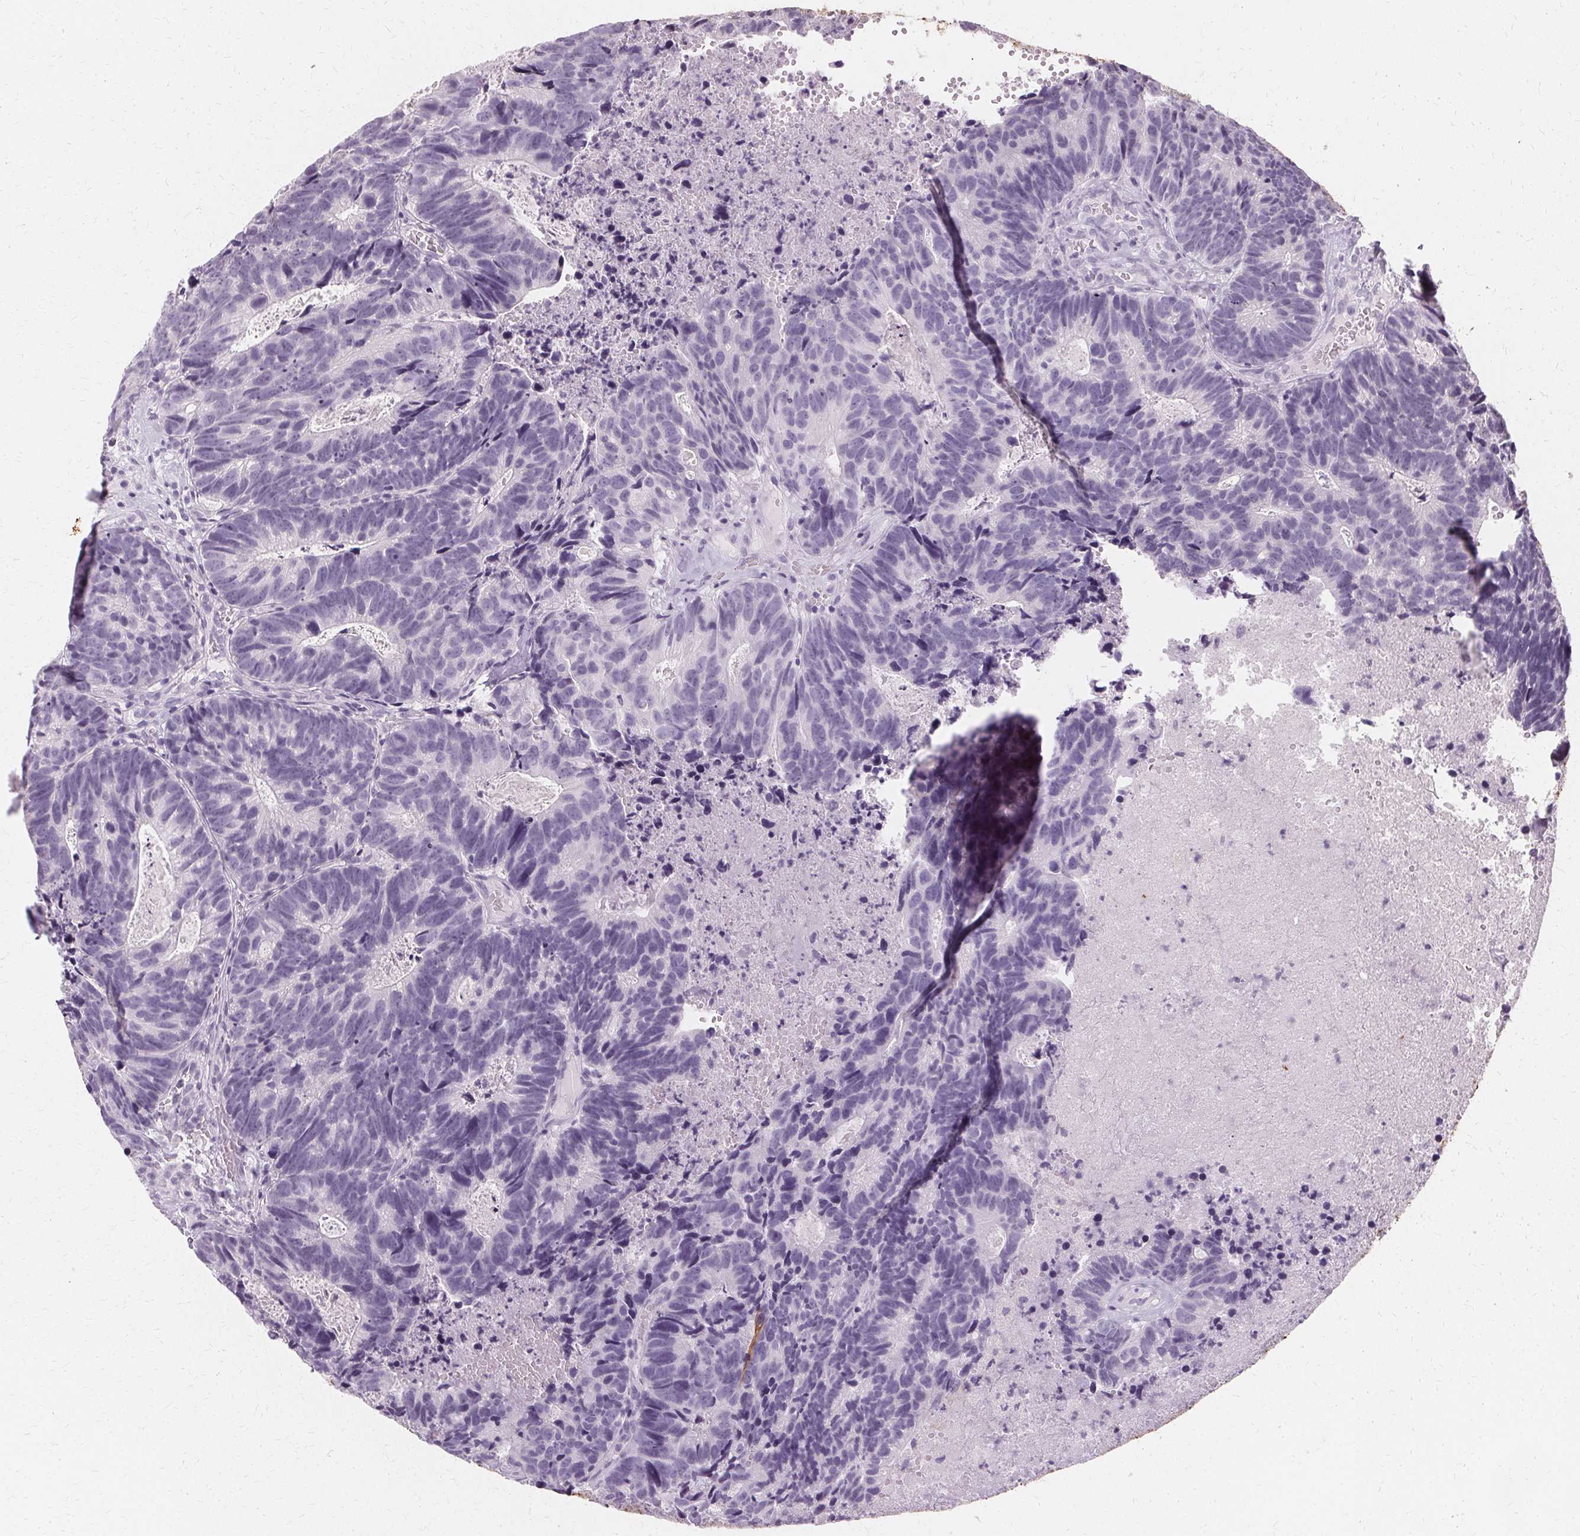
{"staining": {"intensity": "negative", "quantity": "none", "location": "none"}, "tissue": "head and neck cancer", "cell_type": "Tumor cells", "image_type": "cancer", "snomed": [{"axis": "morphology", "description": "Adenocarcinoma, NOS"}, {"axis": "topography", "description": "Head-Neck"}], "caption": "The IHC histopathology image has no significant positivity in tumor cells of head and neck adenocarcinoma tissue.", "gene": "KRT6C", "patient": {"sex": "male", "age": 62}}